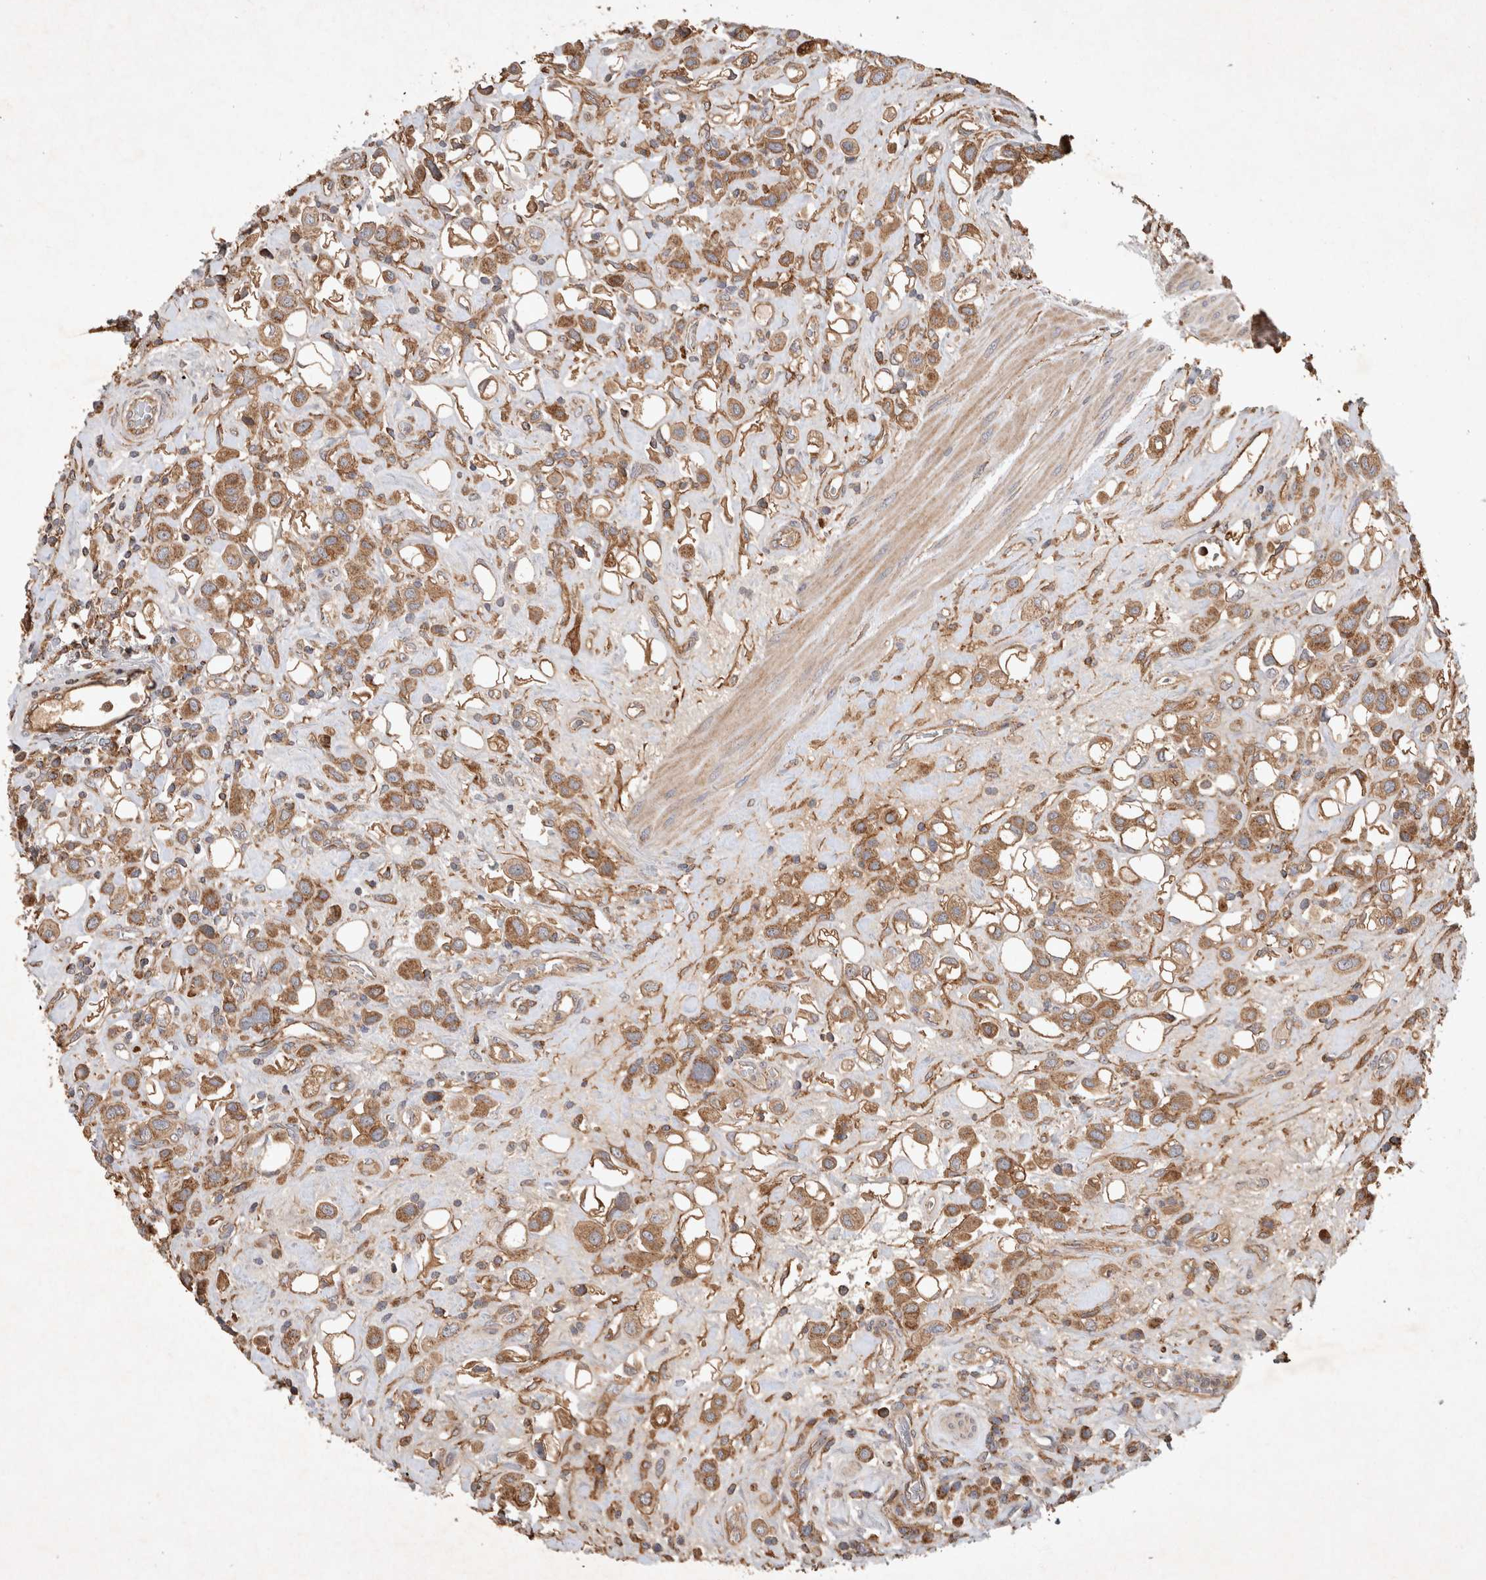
{"staining": {"intensity": "moderate", "quantity": ">75%", "location": "cytoplasmic/membranous"}, "tissue": "urothelial cancer", "cell_type": "Tumor cells", "image_type": "cancer", "snomed": [{"axis": "morphology", "description": "Urothelial carcinoma, High grade"}, {"axis": "topography", "description": "Urinary bladder"}], "caption": "Moderate cytoplasmic/membranous expression for a protein is present in approximately >75% of tumor cells of urothelial cancer using immunohistochemistry (IHC).", "gene": "SERAC1", "patient": {"sex": "male", "age": 50}}